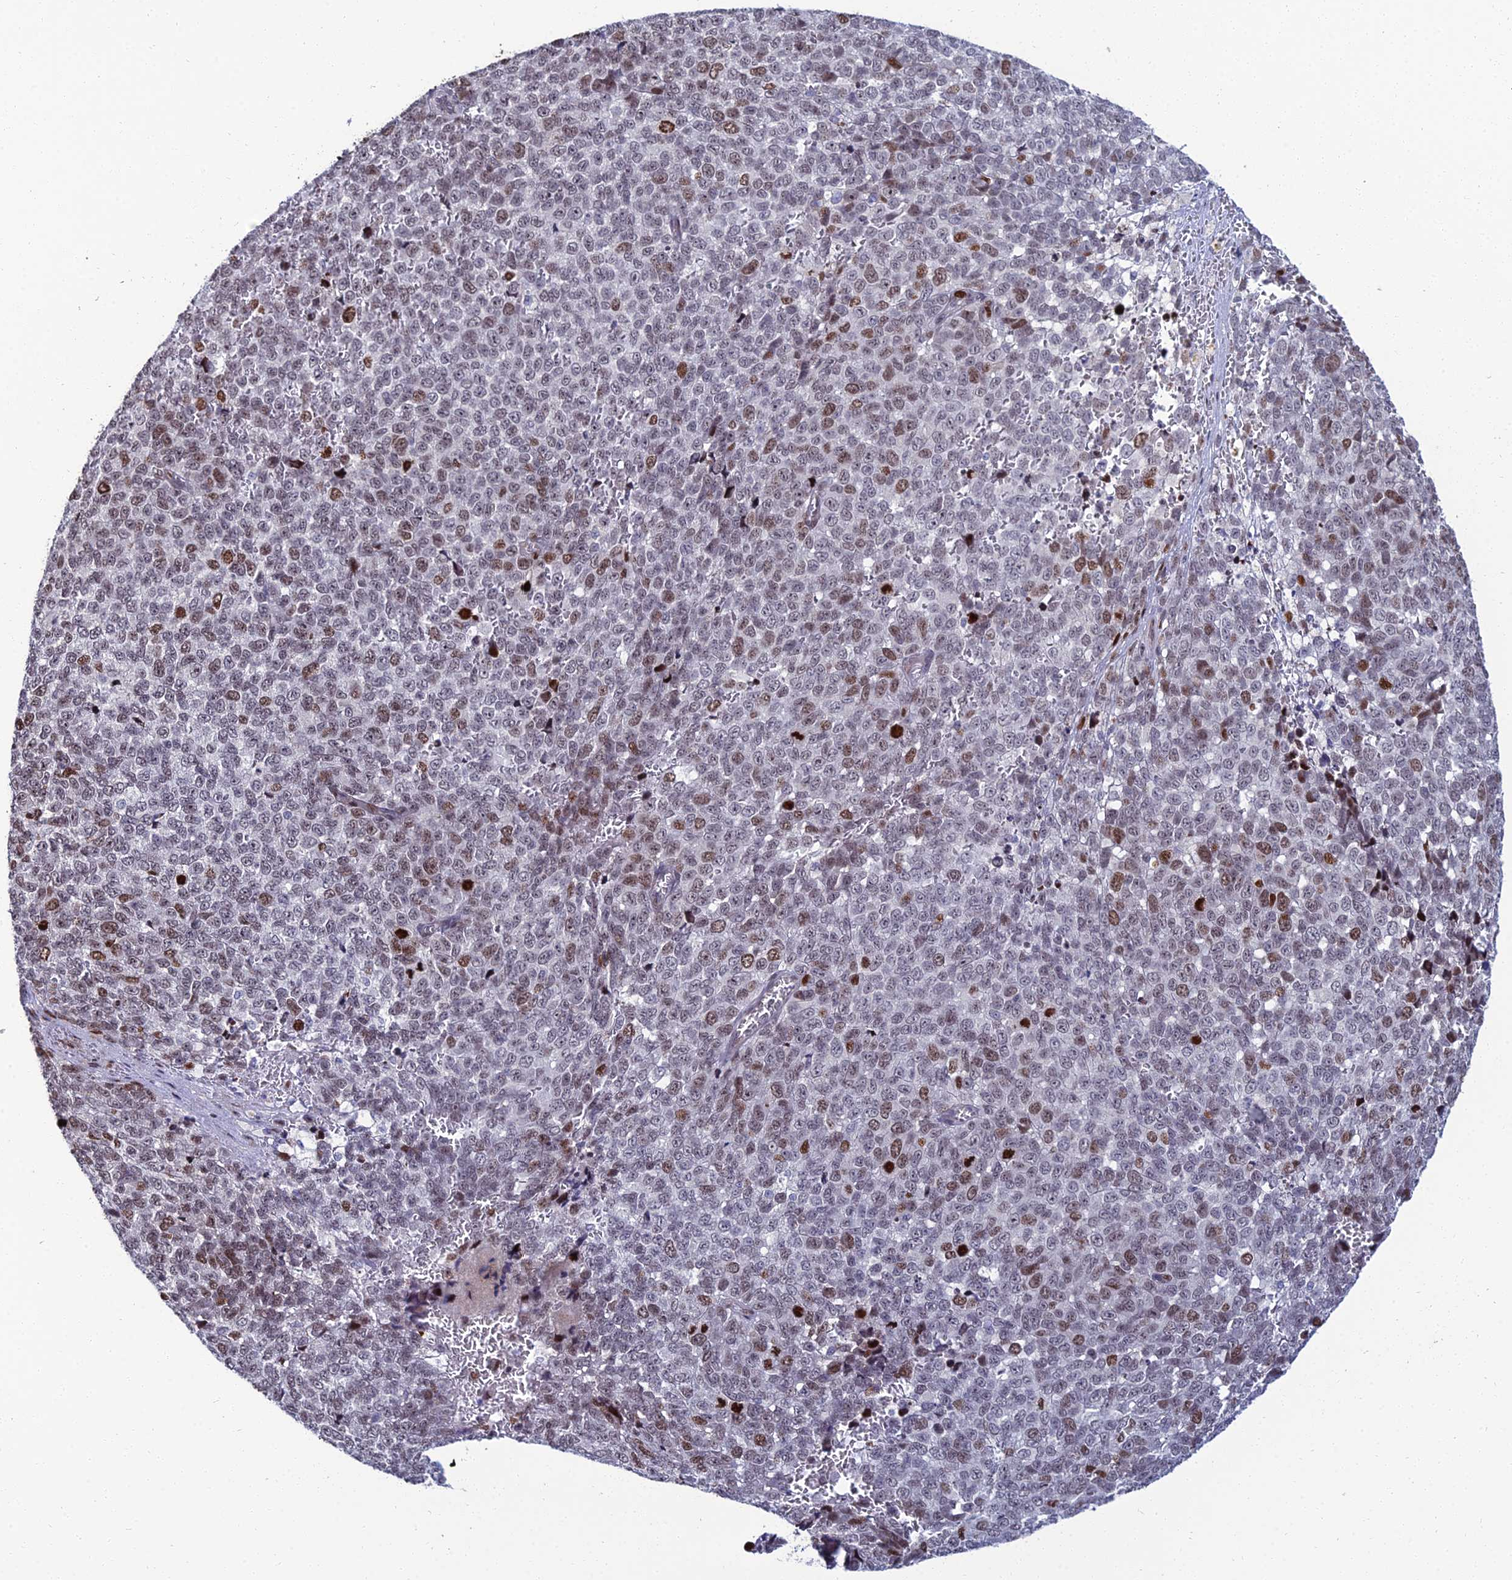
{"staining": {"intensity": "moderate", "quantity": "25%-75%", "location": "nuclear"}, "tissue": "melanoma", "cell_type": "Tumor cells", "image_type": "cancer", "snomed": [{"axis": "morphology", "description": "Malignant melanoma, NOS"}, {"axis": "topography", "description": "Nose, NOS"}], "caption": "Protein expression analysis of malignant melanoma demonstrates moderate nuclear positivity in approximately 25%-75% of tumor cells. Immunohistochemistry (ihc) stains the protein in brown and the nuclei are stained blue.", "gene": "TAF9B", "patient": {"sex": "female", "age": 48}}